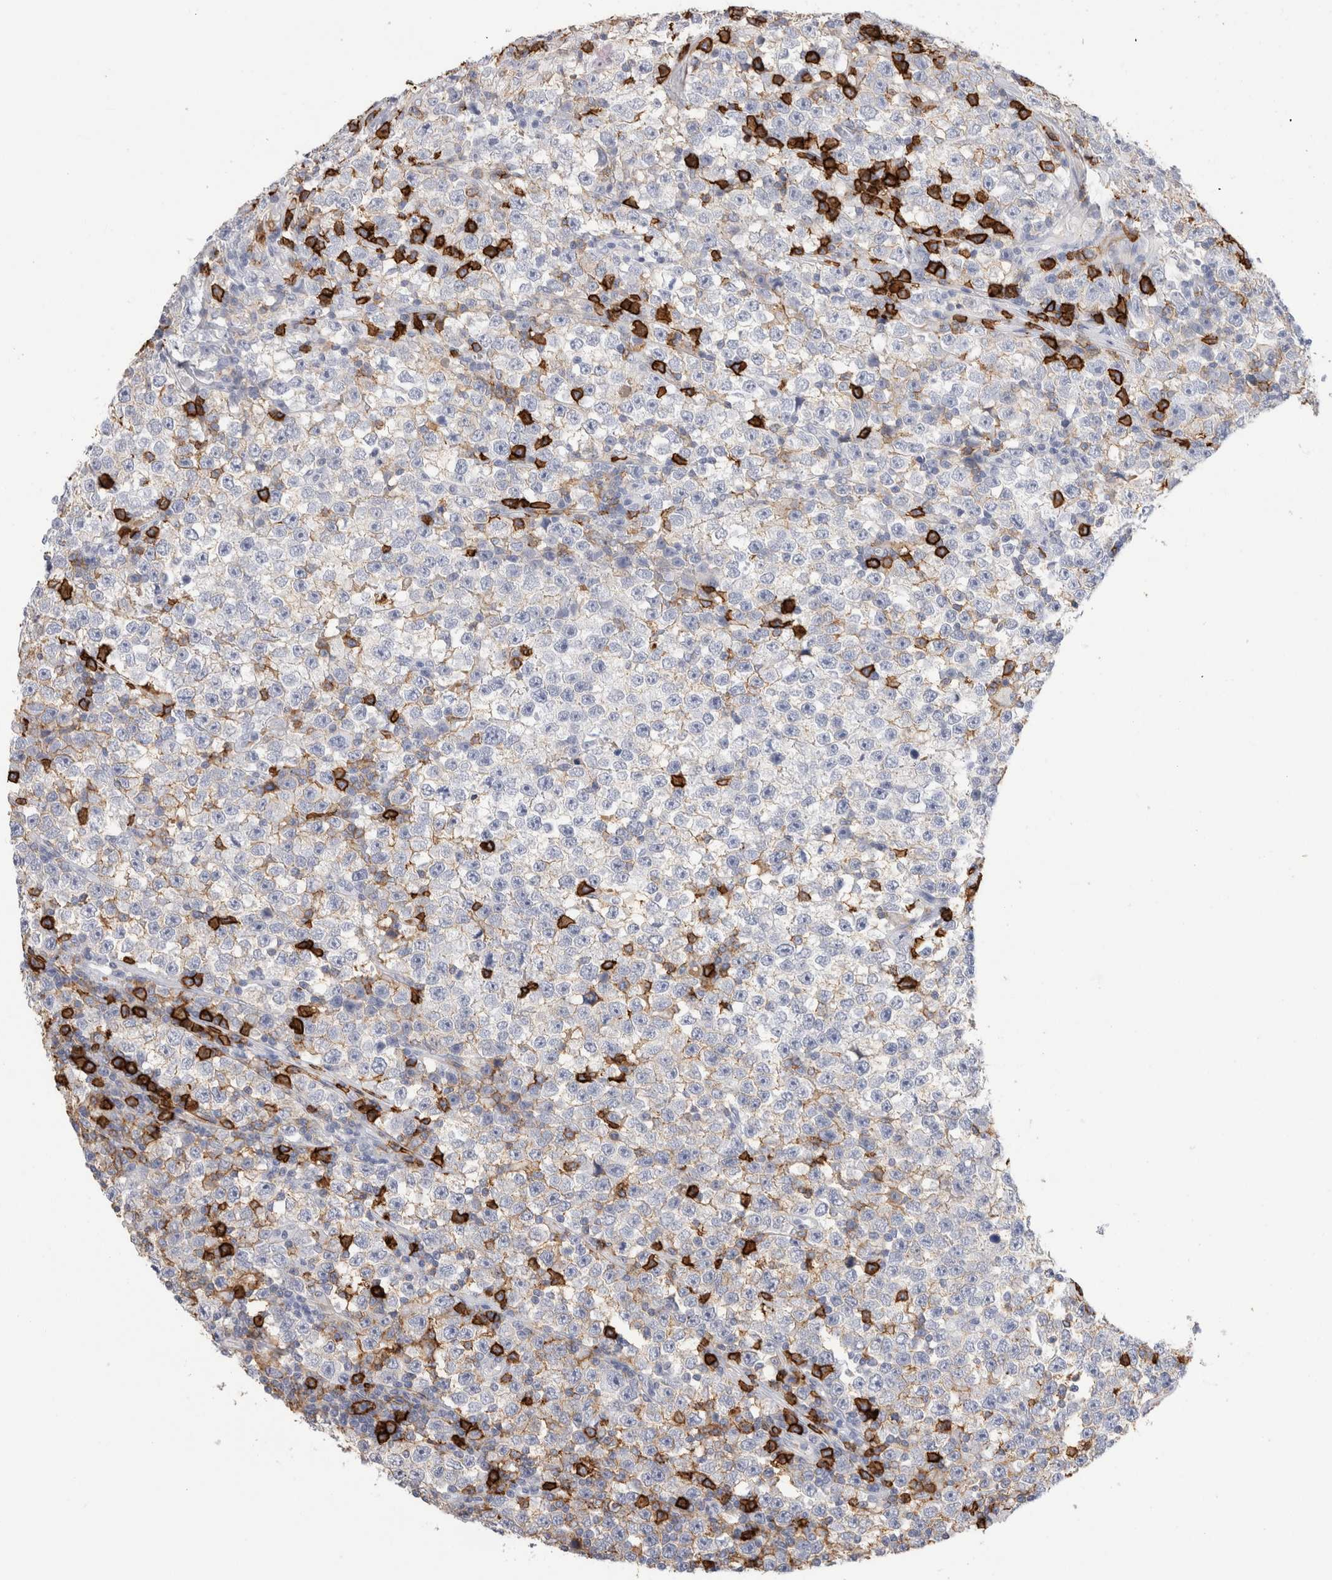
{"staining": {"intensity": "negative", "quantity": "none", "location": "none"}, "tissue": "testis cancer", "cell_type": "Tumor cells", "image_type": "cancer", "snomed": [{"axis": "morphology", "description": "Seminoma, NOS"}, {"axis": "topography", "description": "Testis"}], "caption": "Immunohistochemistry histopathology image of testis cancer (seminoma) stained for a protein (brown), which shows no staining in tumor cells.", "gene": "CD38", "patient": {"sex": "male", "age": 43}}